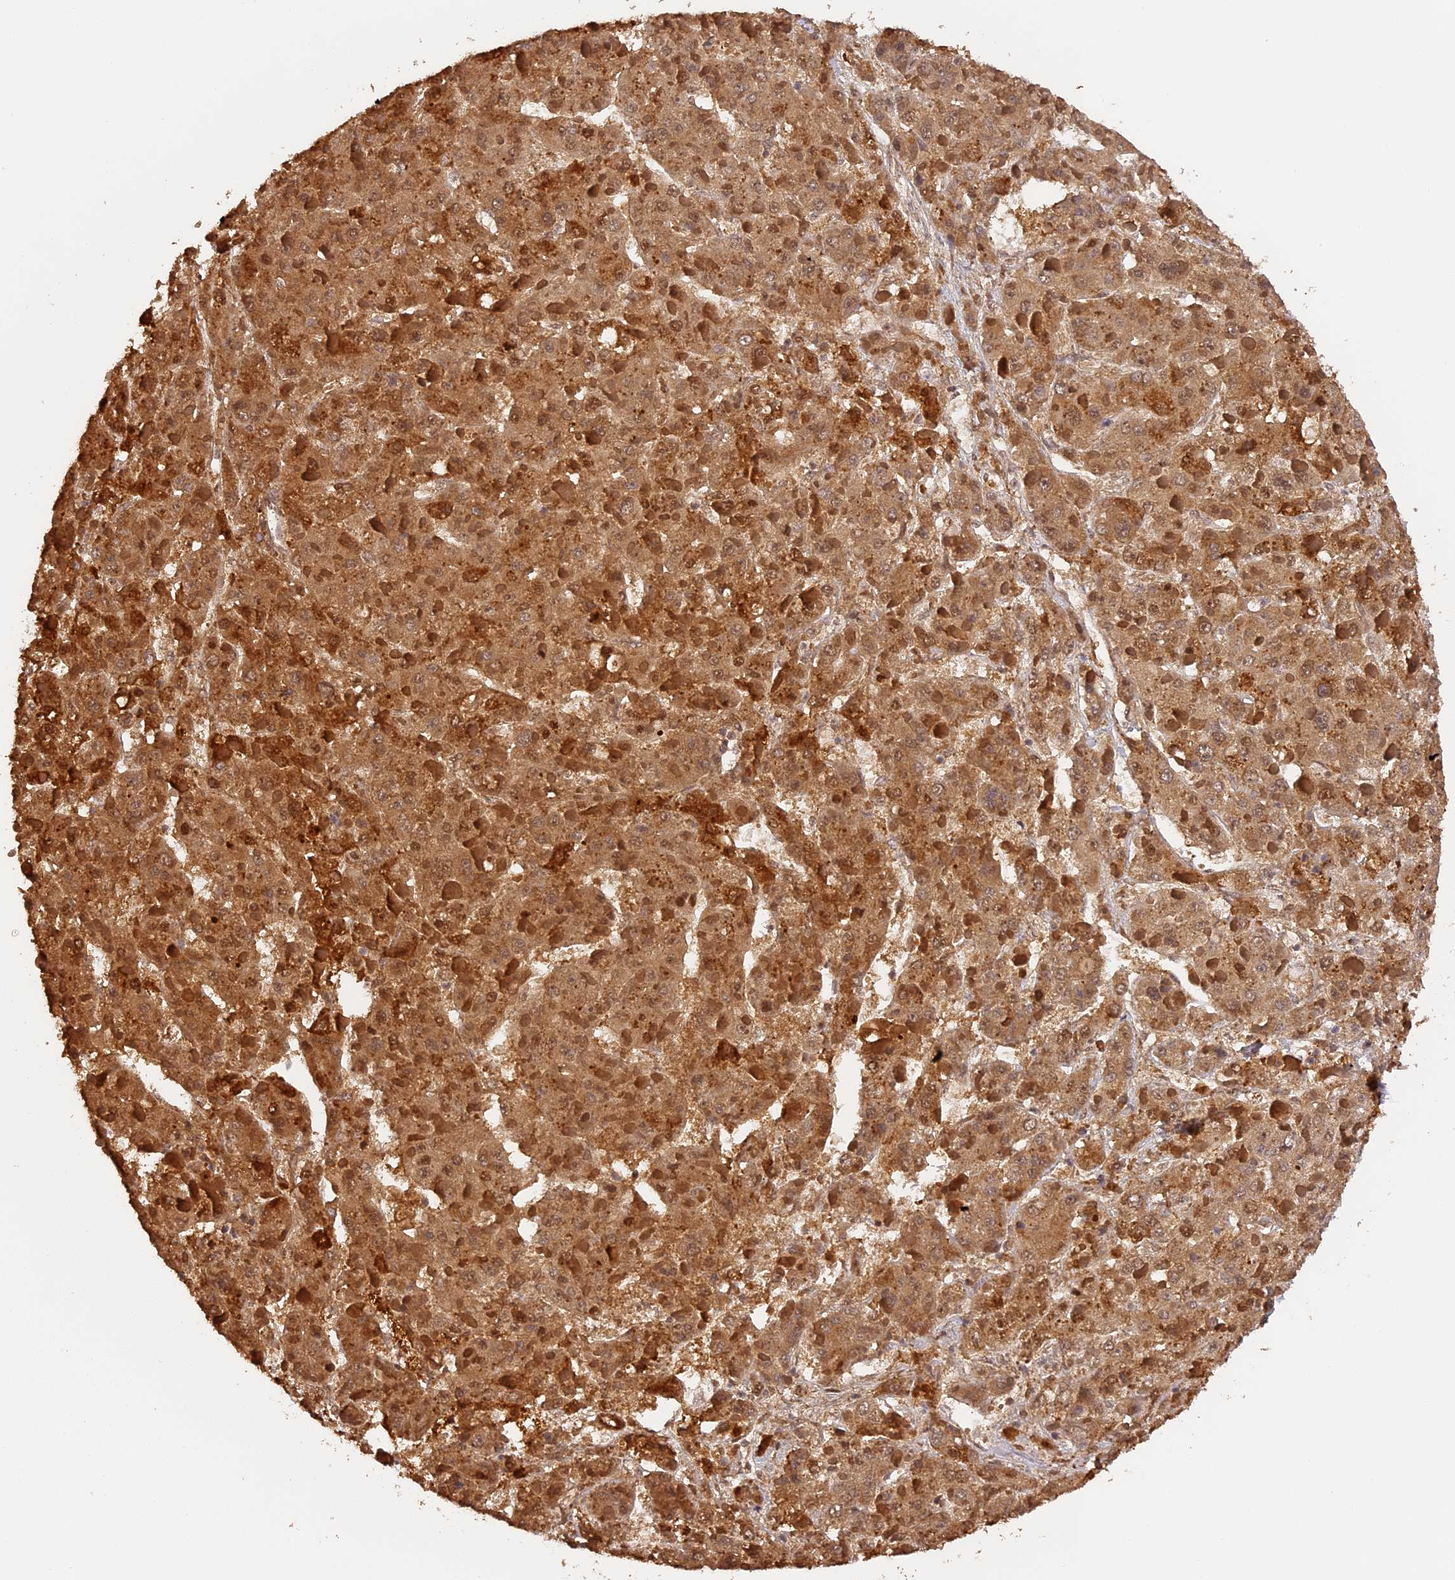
{"staining": {"intensity": "moderate", "quantity": ">75%", "location": "cytoplasmic/membranous,nuclear"}, "tissue": "liver cancer", "cell_type": "Tumor cells", "image_type": "cancer", "snomed": [{"axis": "morphology", "description": "Carcinoma, Hepatocellular, NOS"}, {"axis": "topography", "description": "Liver"}], "caption": "Liver cancer tissue reveals moderate cytoplasmic/membranous and nuclear positivity in approximately >75% of tumor cells, visualized by immunohistochemistry.", "gene": "MYBL2", "patient": {"sex": "female", "age": 73}}